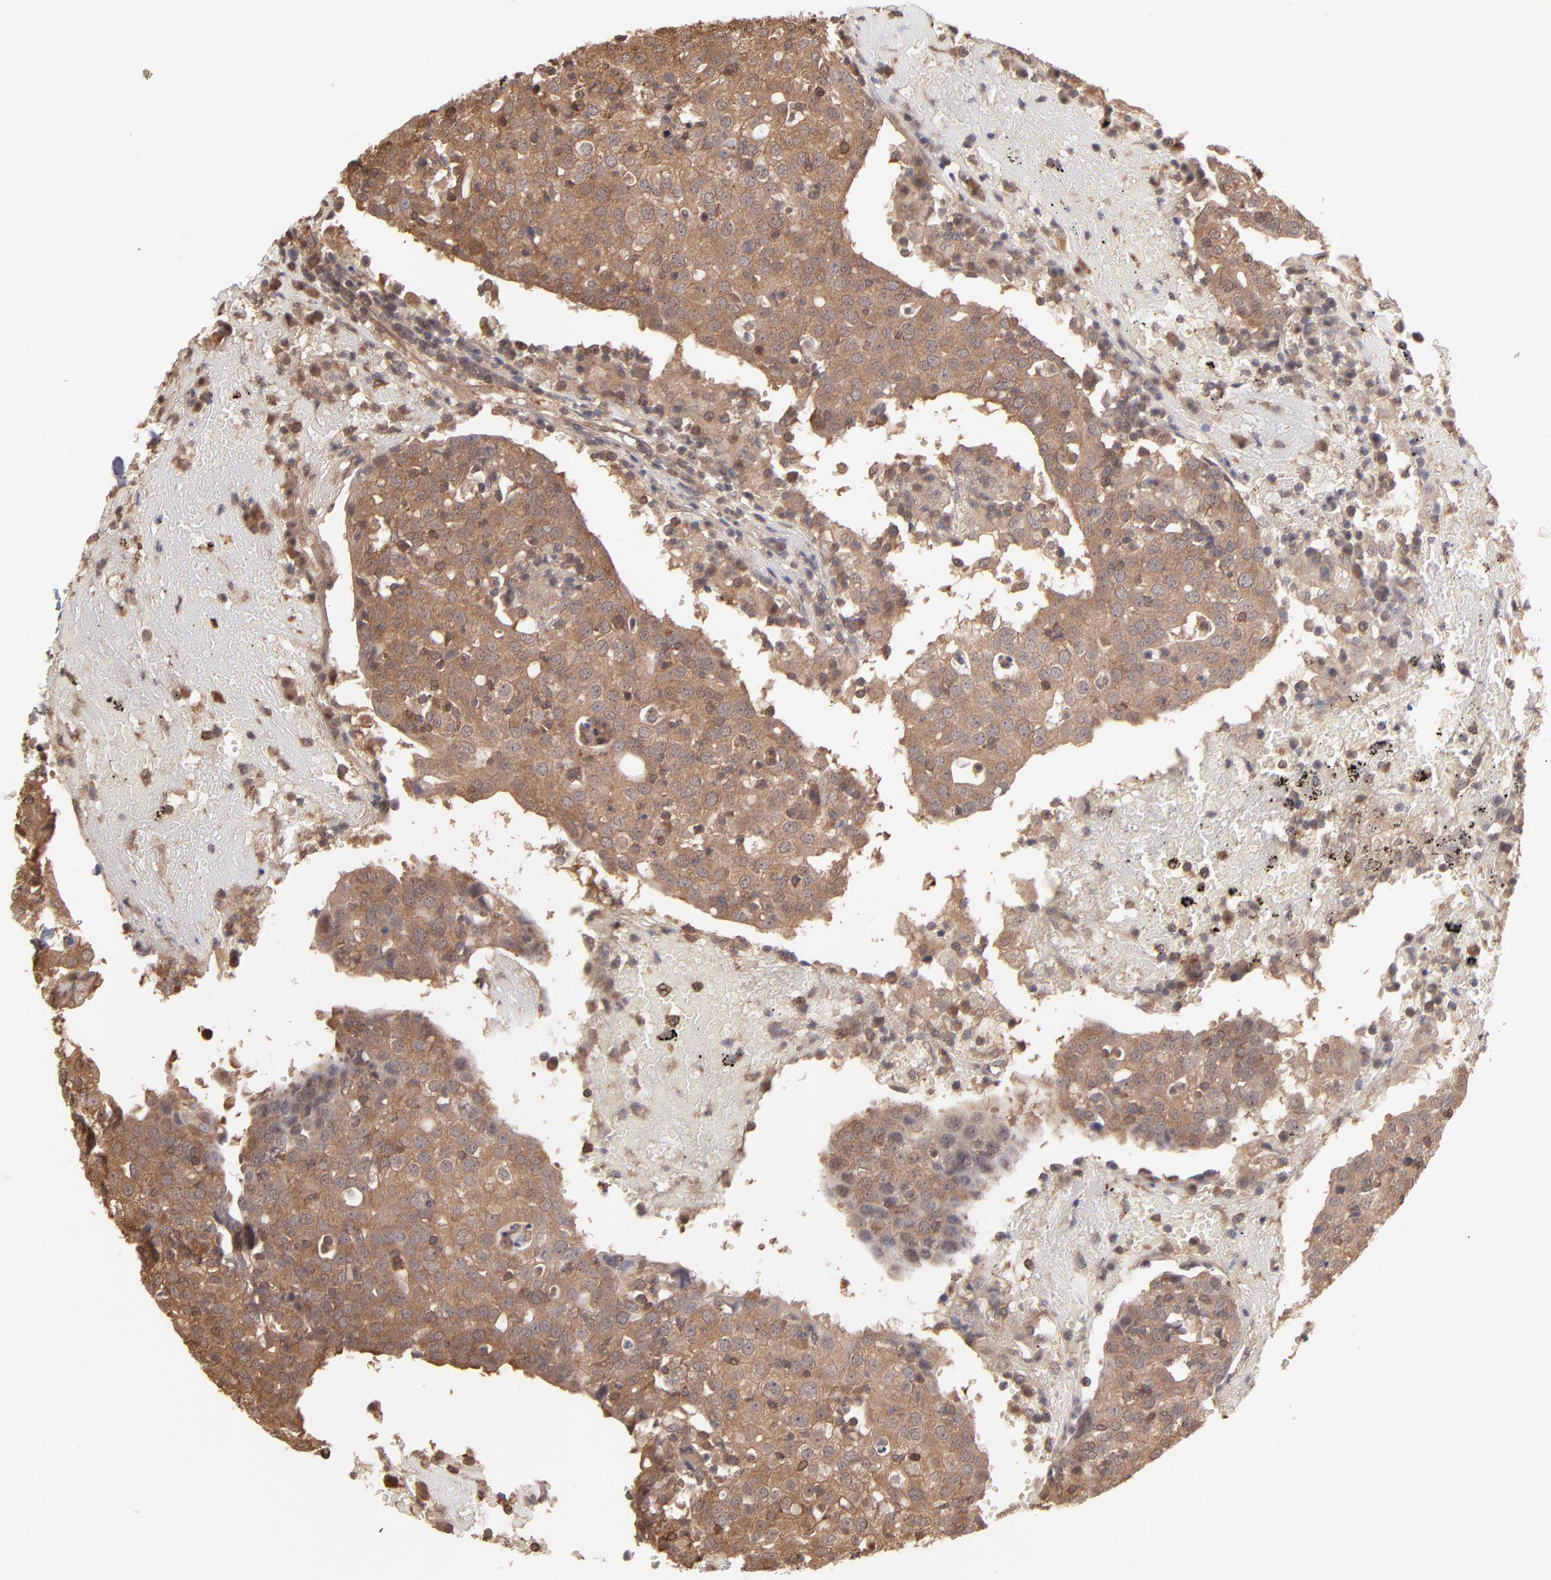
{"staining": {"intensity": "strong", "quantity": ">75%", "location": "cytoplasmic/membranous"}, "tissue": "head and neck cancer", "cell_type": "Tumor cells", "image_type": "cancer", "snomed": [{"axis": "morphology", "description": "Adenocarcinoma, NOS"}, {"axis": "topography", "description": "Salivary gland"}, {"axis": "topography", "description": "Head-Neck"}], "caption": "Protein analysis of adenocarcinoma (head and neck) tissue reveals strong cytoplasmic/membranous positivity in about >75% of tumor cells.", "gene": "MAP2K2", "patient": {"sex": "female", "age": 65}}